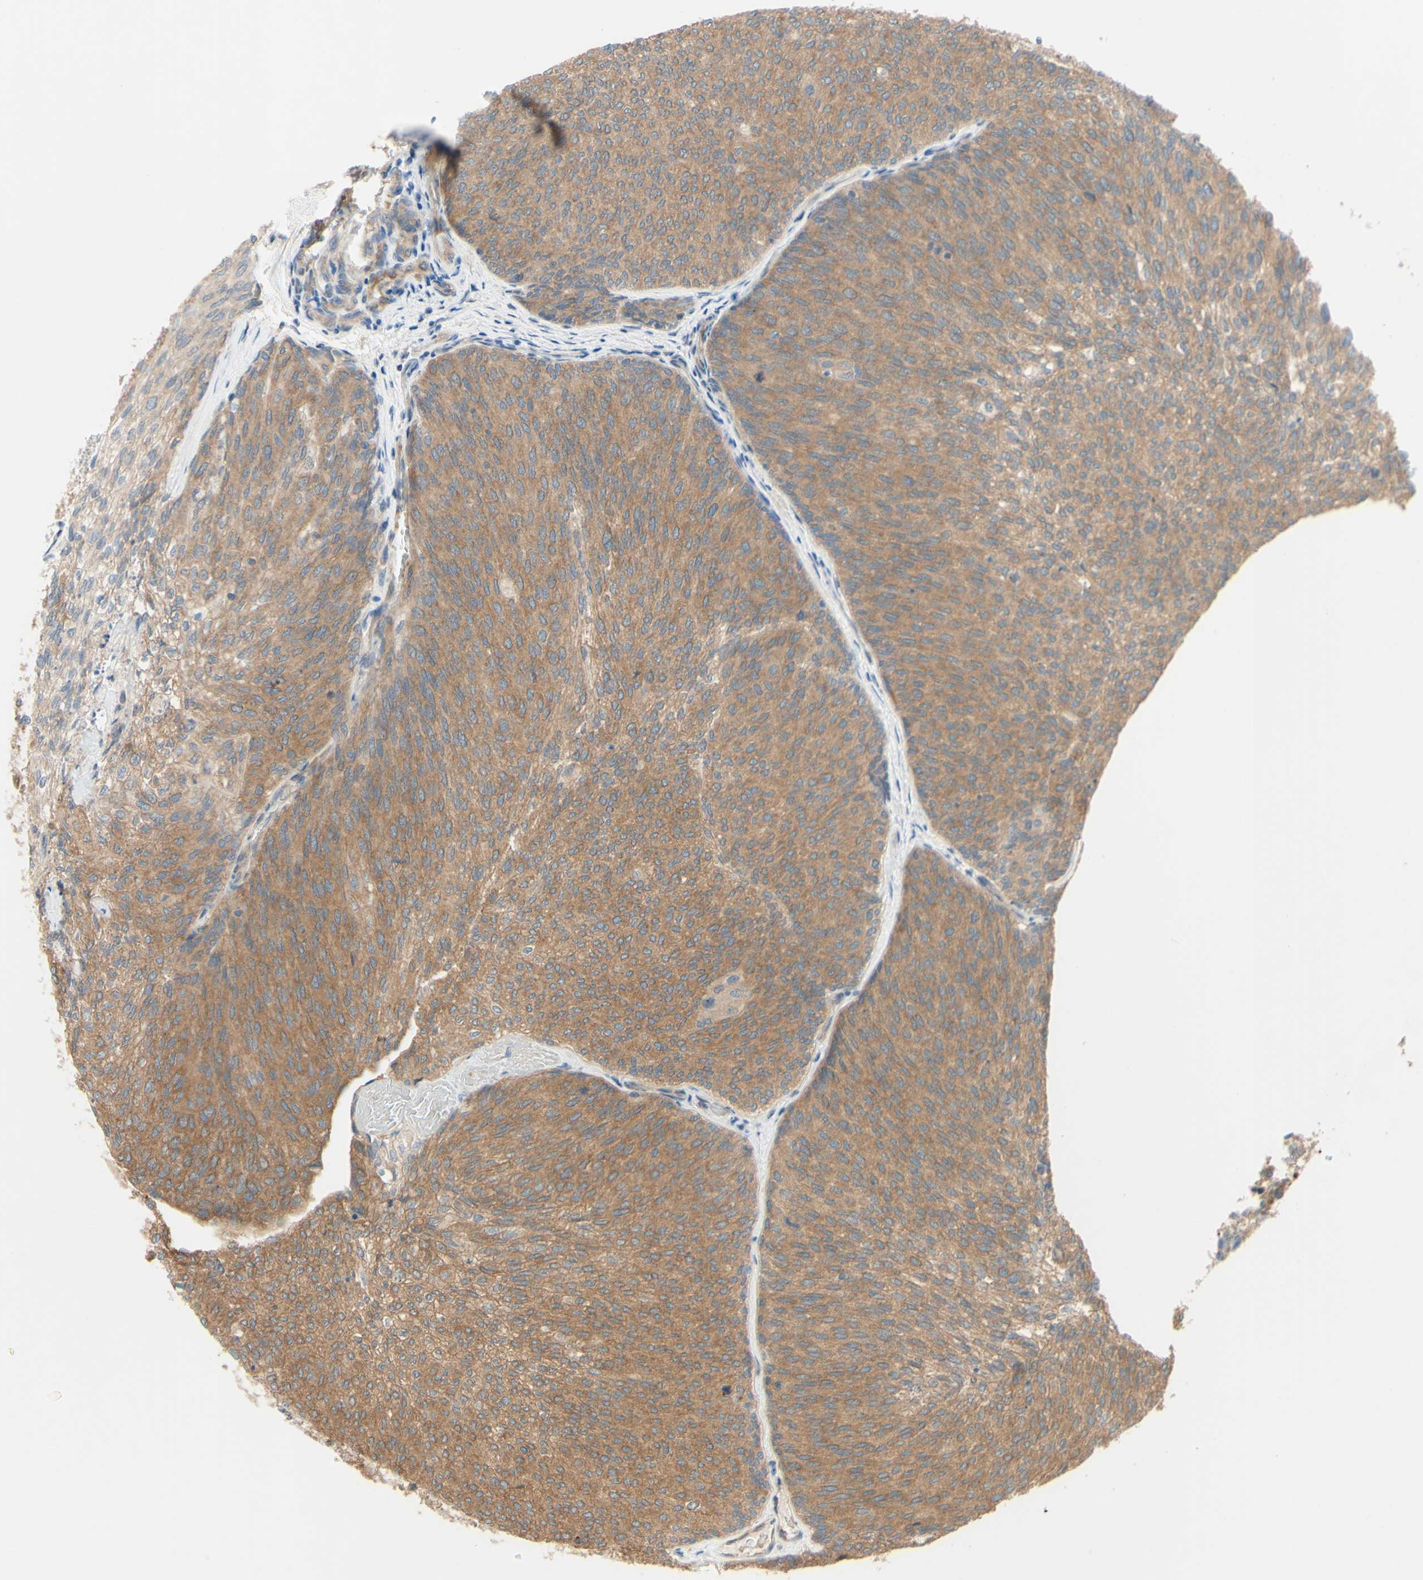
{"staining": {"intensity": "moderate", "quantity": ">75%", "location": "cytoplasmic/membranous"}, "tissue": "urothelial cancer", "cell_type": "Tumor cells", "image_type": "cancer", "snomed": [{"axis": "morphology", "description": "Urothelial carcinoma, Low grade"}, {"axis": "topography", "description": "Urinary bladder"}], "caption": "Immunohistochemistry (IHC) histopathology image of urothelial cancer stained for a protein (brown), which demonstrates medium levels of moderate cytoplasmic/membranous expression in about >75% of tumor cells.", "gene": "DYNLRB1", "patient": {"sex": "female", "age": 79}}